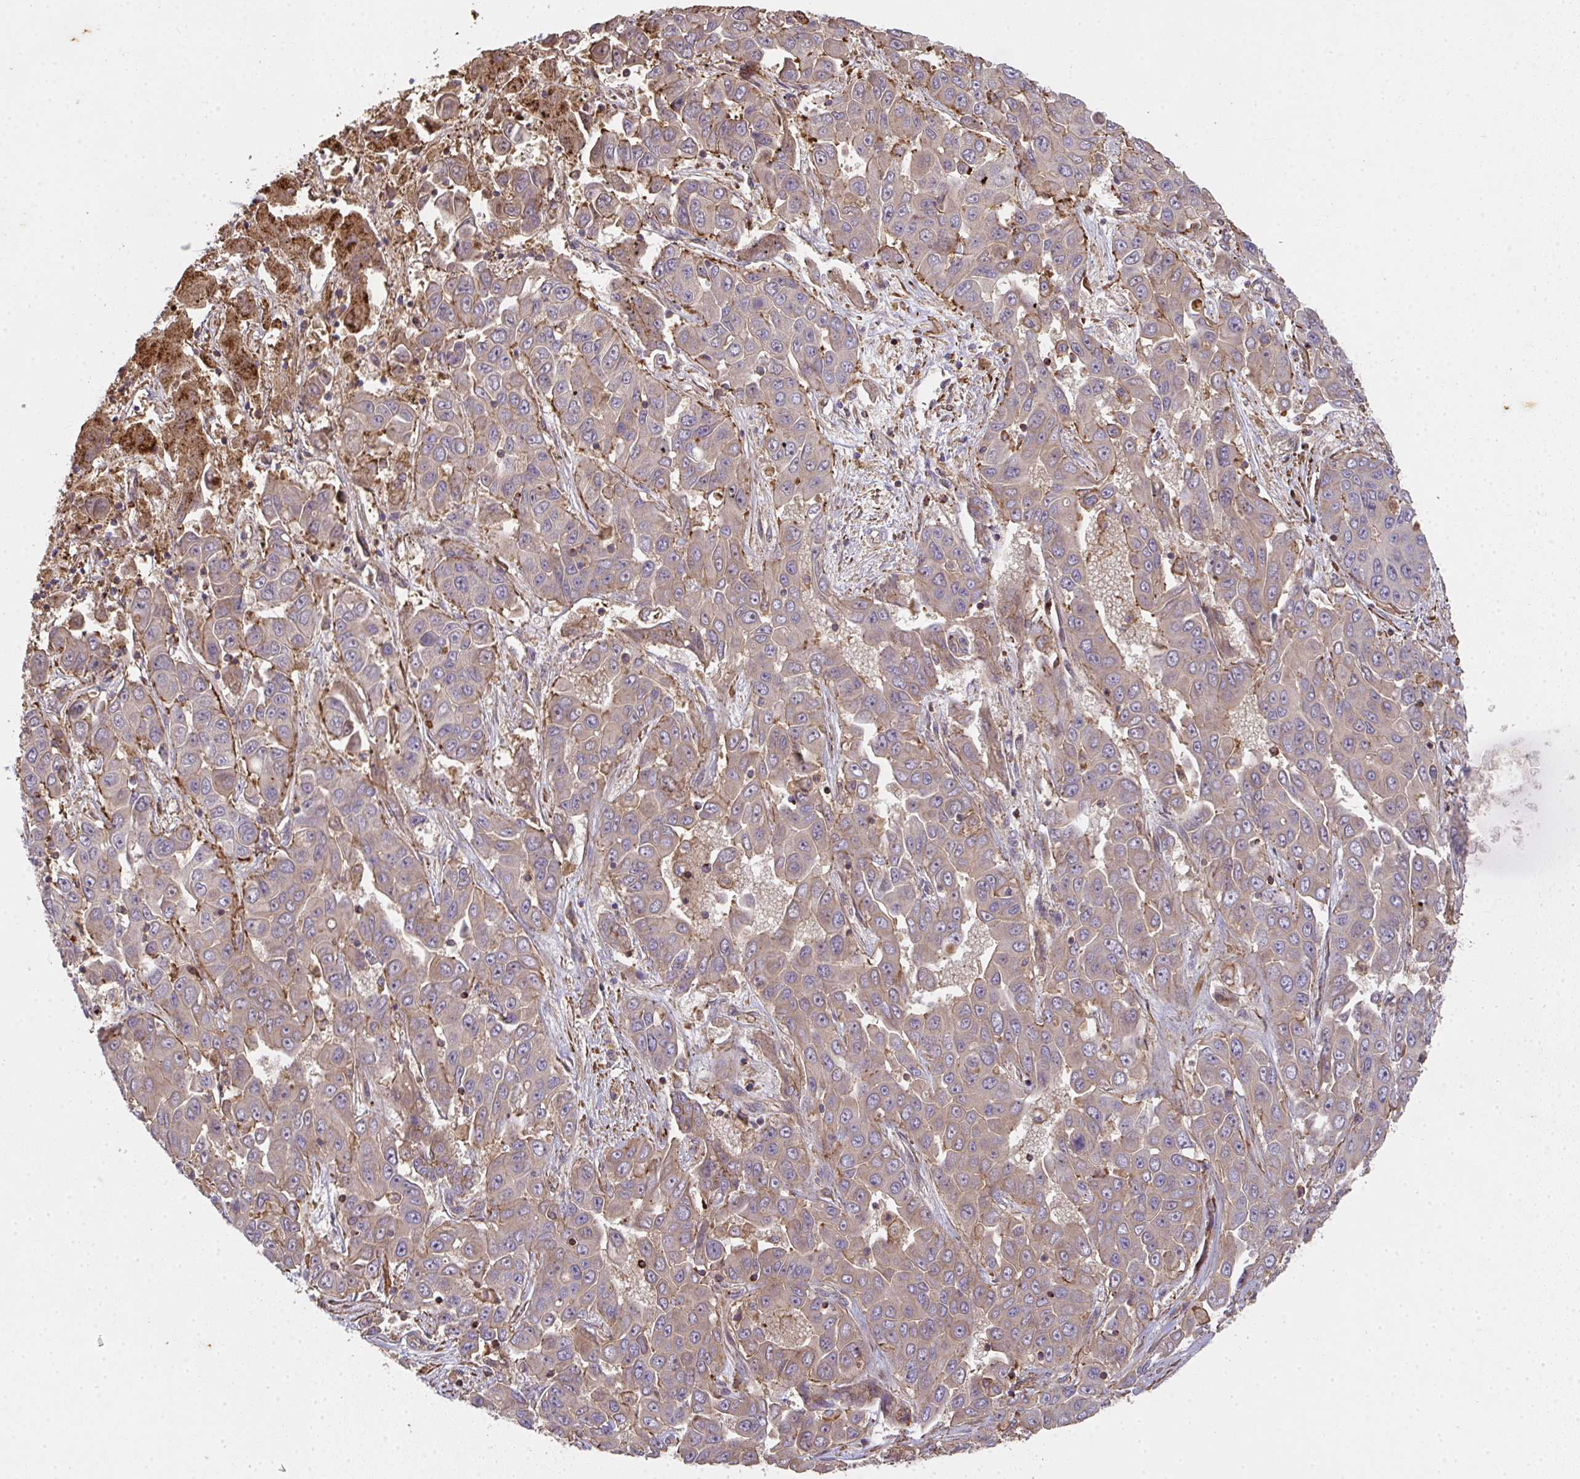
{"staining": {"intensity": "weak", "quantity": ">75%", "location": "cytoplasmic/membranous"}, "tissue": "liver cancer", "cell_type": "Tumor cells", "image_type": "cancer", "snomed": [{"axis": "morphology", "description": "Cholangiocarcinoma"}, {"axis": "topography", "description": "Liver"}], "caption": "Immunohistochemistry (IHC) of human liver cancer (cholangiocarcinoma) demonstrates low levels of weak cytoplasmic/membranous expression in approximately >75% of tumor cells.", "gene": "TNMD", "patient": {"sex": "female", "age": 52}}